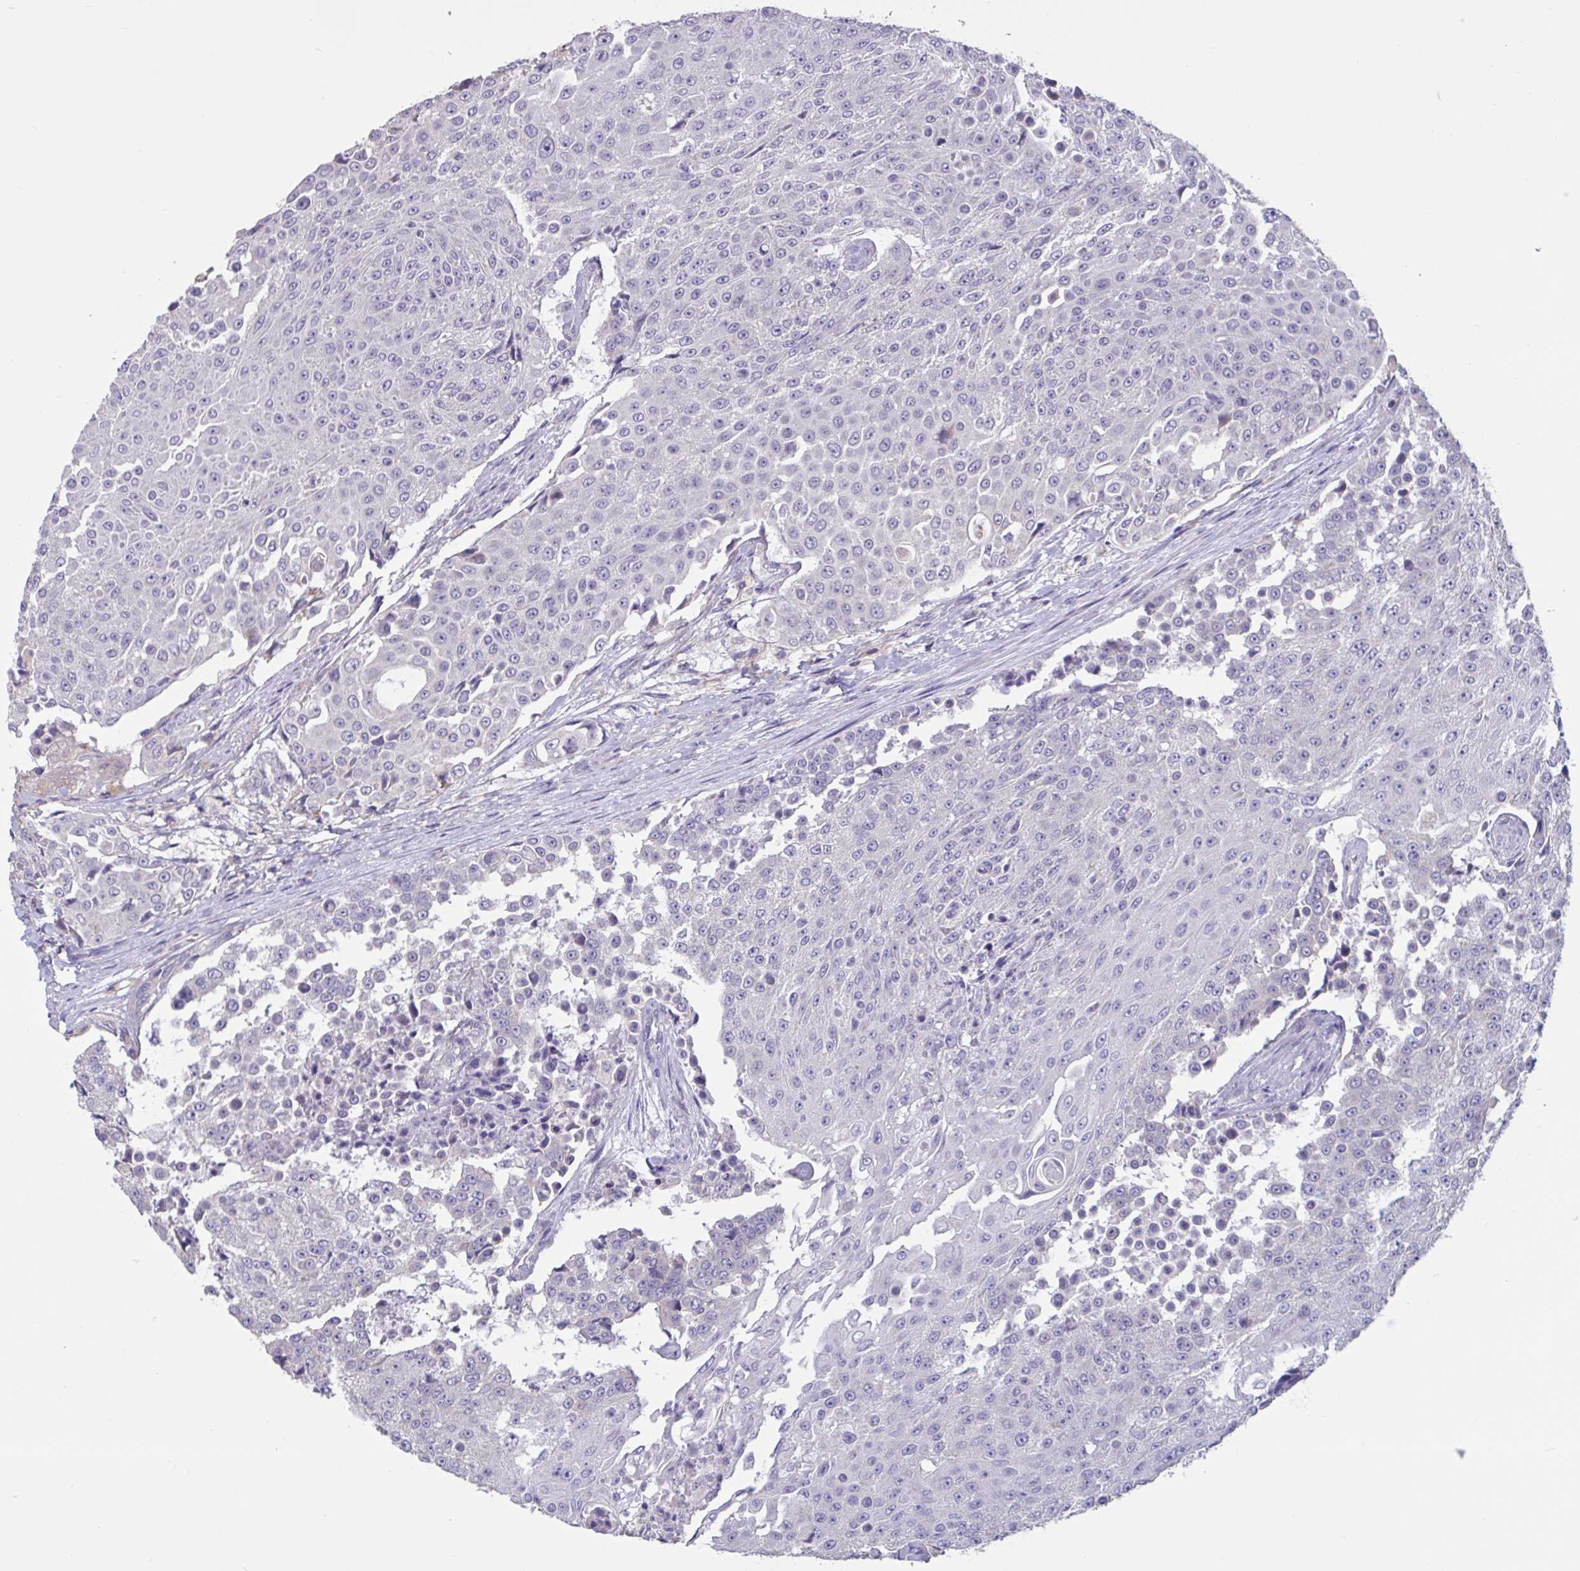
{"staining": {"intensity": "negative", "quantity": "none", "location": "none"}, "tissue": "urothelial cancer", "cell_type": "Tumor cells", "image_type": "cancer", "snomed": [{"axis": "morphology", "description": "Urothelial carcinoma, High grade"}, {"axis": "topography", "description": "Urinary bladder"}], "caption": "Urothelial carcinoma (high-grade) stained for a protein using immunohistochemistry exhibits no staining tumor cells.", "gene": "DDX39A", "patient": {"sex": "female", "age": 63}}